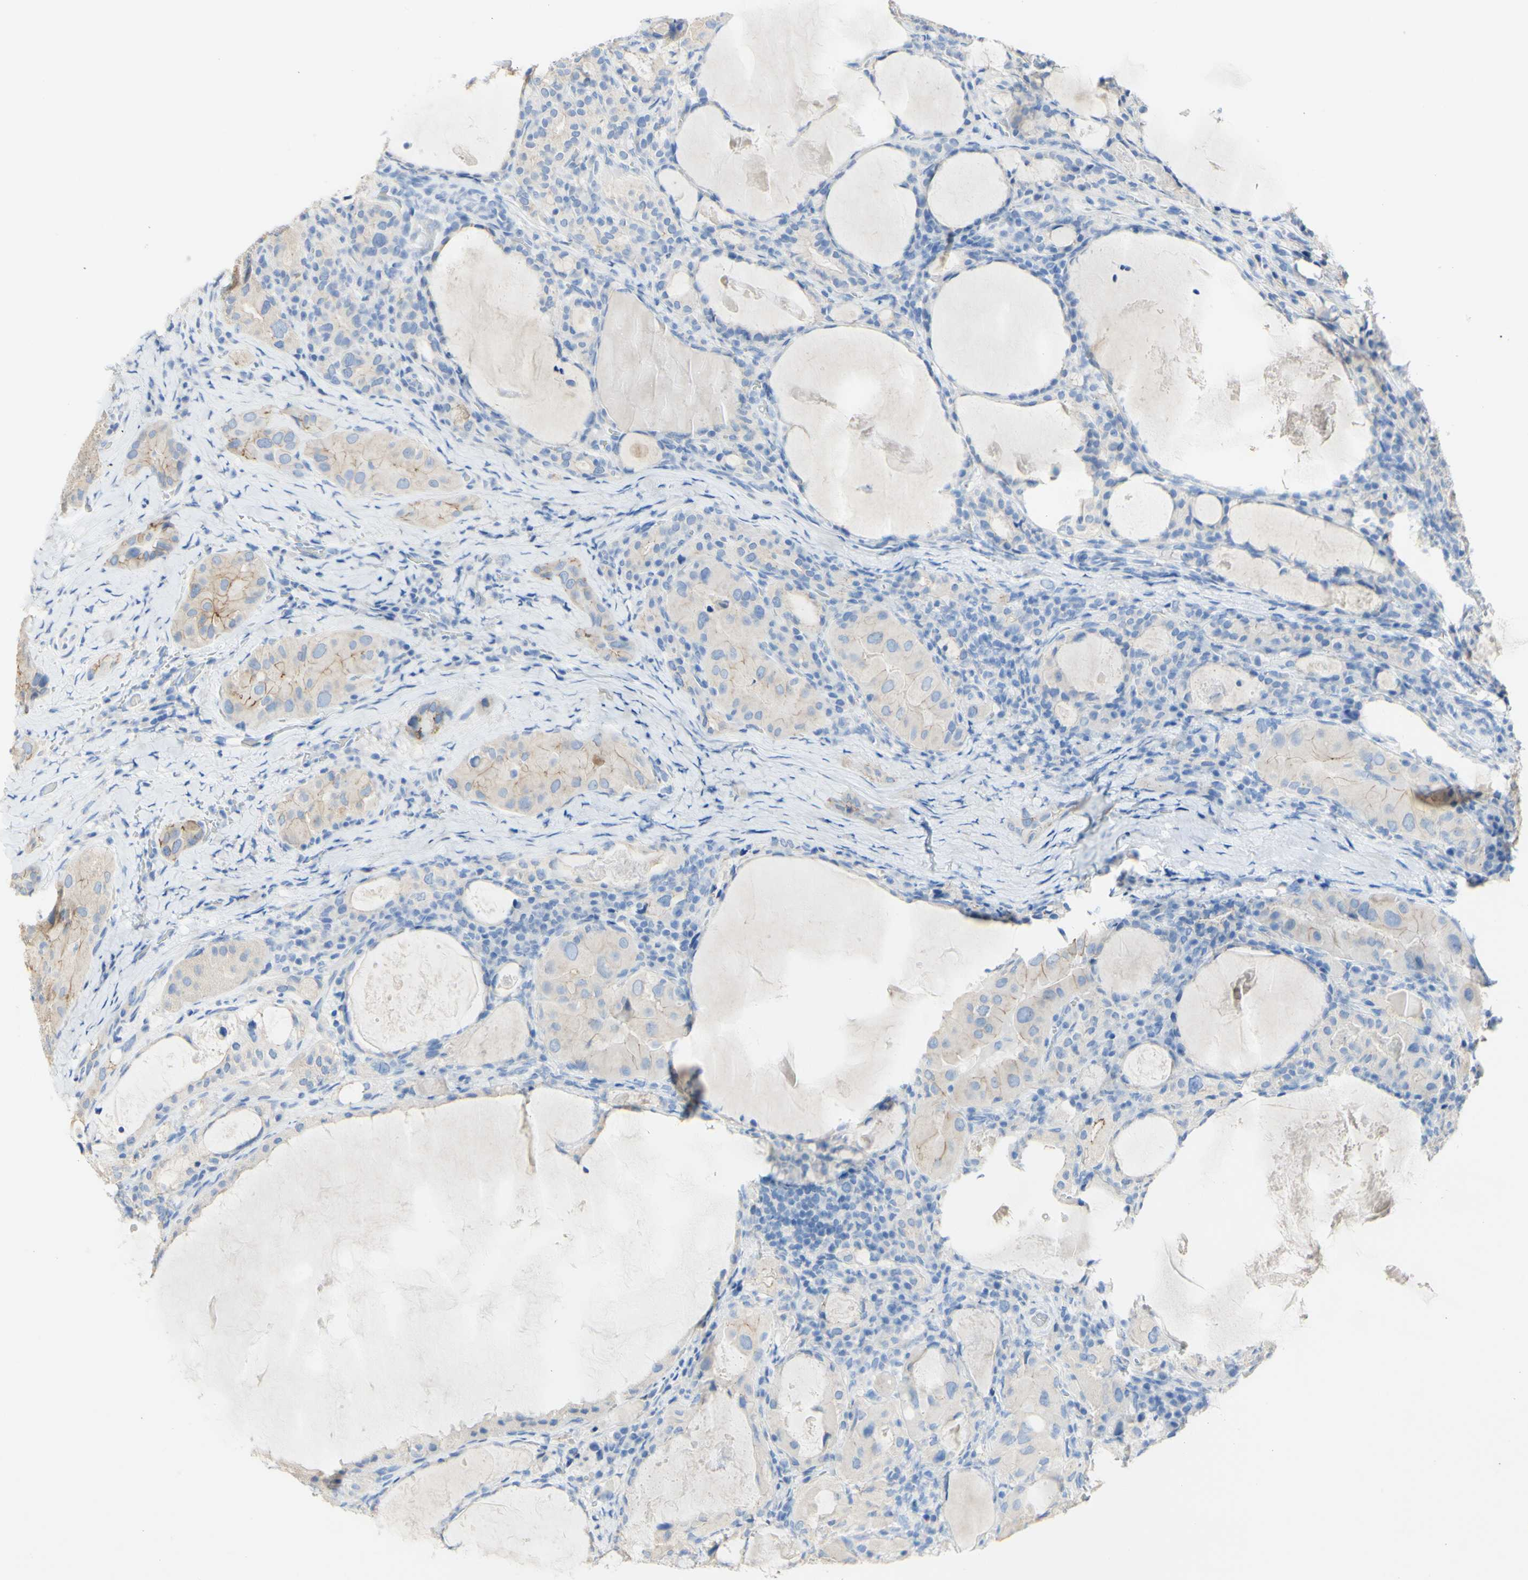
{"staining": {"intensity": "weak", "quantity": ">75%", "location": "cytoplasmic/membranous"}, "tissue": "thyroid cancer", "cell_type": "Tumor cells", "image_type": "cancer", "snomed": [{"axis": "morphology", "description": "Papillary adenocarcinoma, NOS"}, {"axis": "topography", "description": "Thyroid gland"}], "caption": "A low amount of weak cytoplasmic/membranous expression is identified in about >75% of tumor cells in thyroid cancer (papillary adenocarcinoma) tissue. (DAB IHC with brightfield microscopy, high magnification).", "gene": "DSC2", "patient": {"sex": "female", "age": 42}}